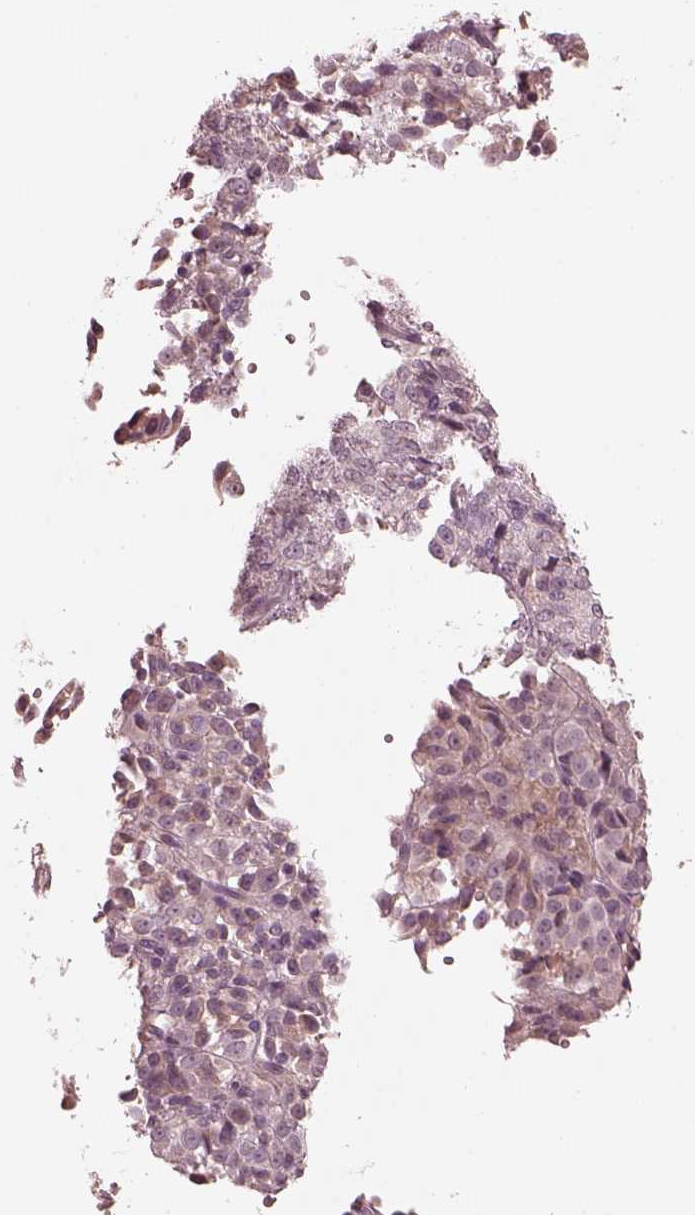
{"staining": {"intensity": "negative", "quantity": "none", "location": "none"}, "tissue": "melanoma", "cell_type": "Tumor cells", "image_type": "cancer", "snomed": [{"axis": "morphology", "description": "Malignant melanoma, Metastatic site"}, {"axis": "topography", "description": "Brain"}], "caption": "Tumor cells show no significant protein staining in melanoma.", "gene": "VWA5B1", "patient": {"sex": "female", "age": 56}}